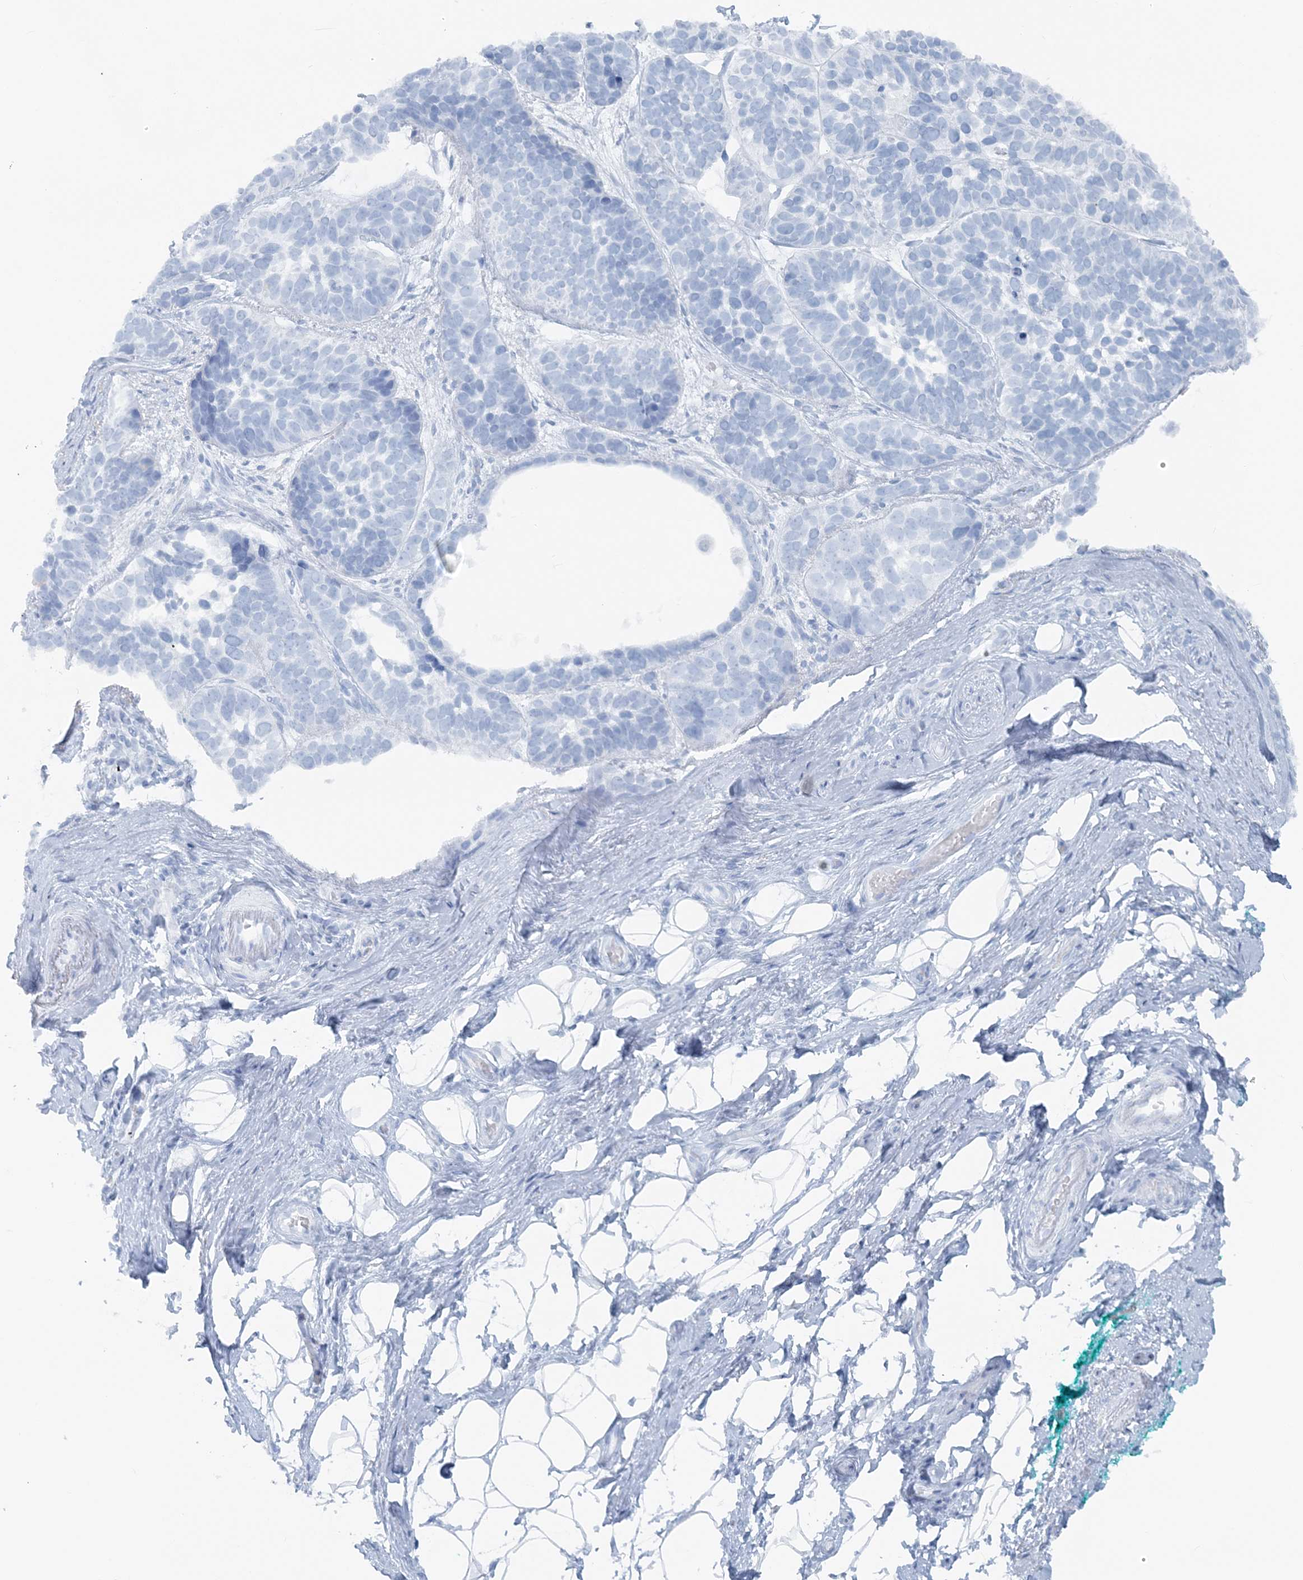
{"staining": {"intensity": "negative", "quantity": "none", "location": "none"}, "tissue": "skin cancer", "cell_type": "Tumor cells", "image_type": "cancer", "snomed": [{"axis": "morphology", "description": "Basal cell carcinoma"}, {"axis": "topography", "description": "Skin"}], "caption": "Basal cell carcinoma (skin) stained for a protein using immunohistochemistry (IHC) displays no positivity tumor cells.", "gene": "ATP11A", "patient": {"sex": "male", "age": 62}}